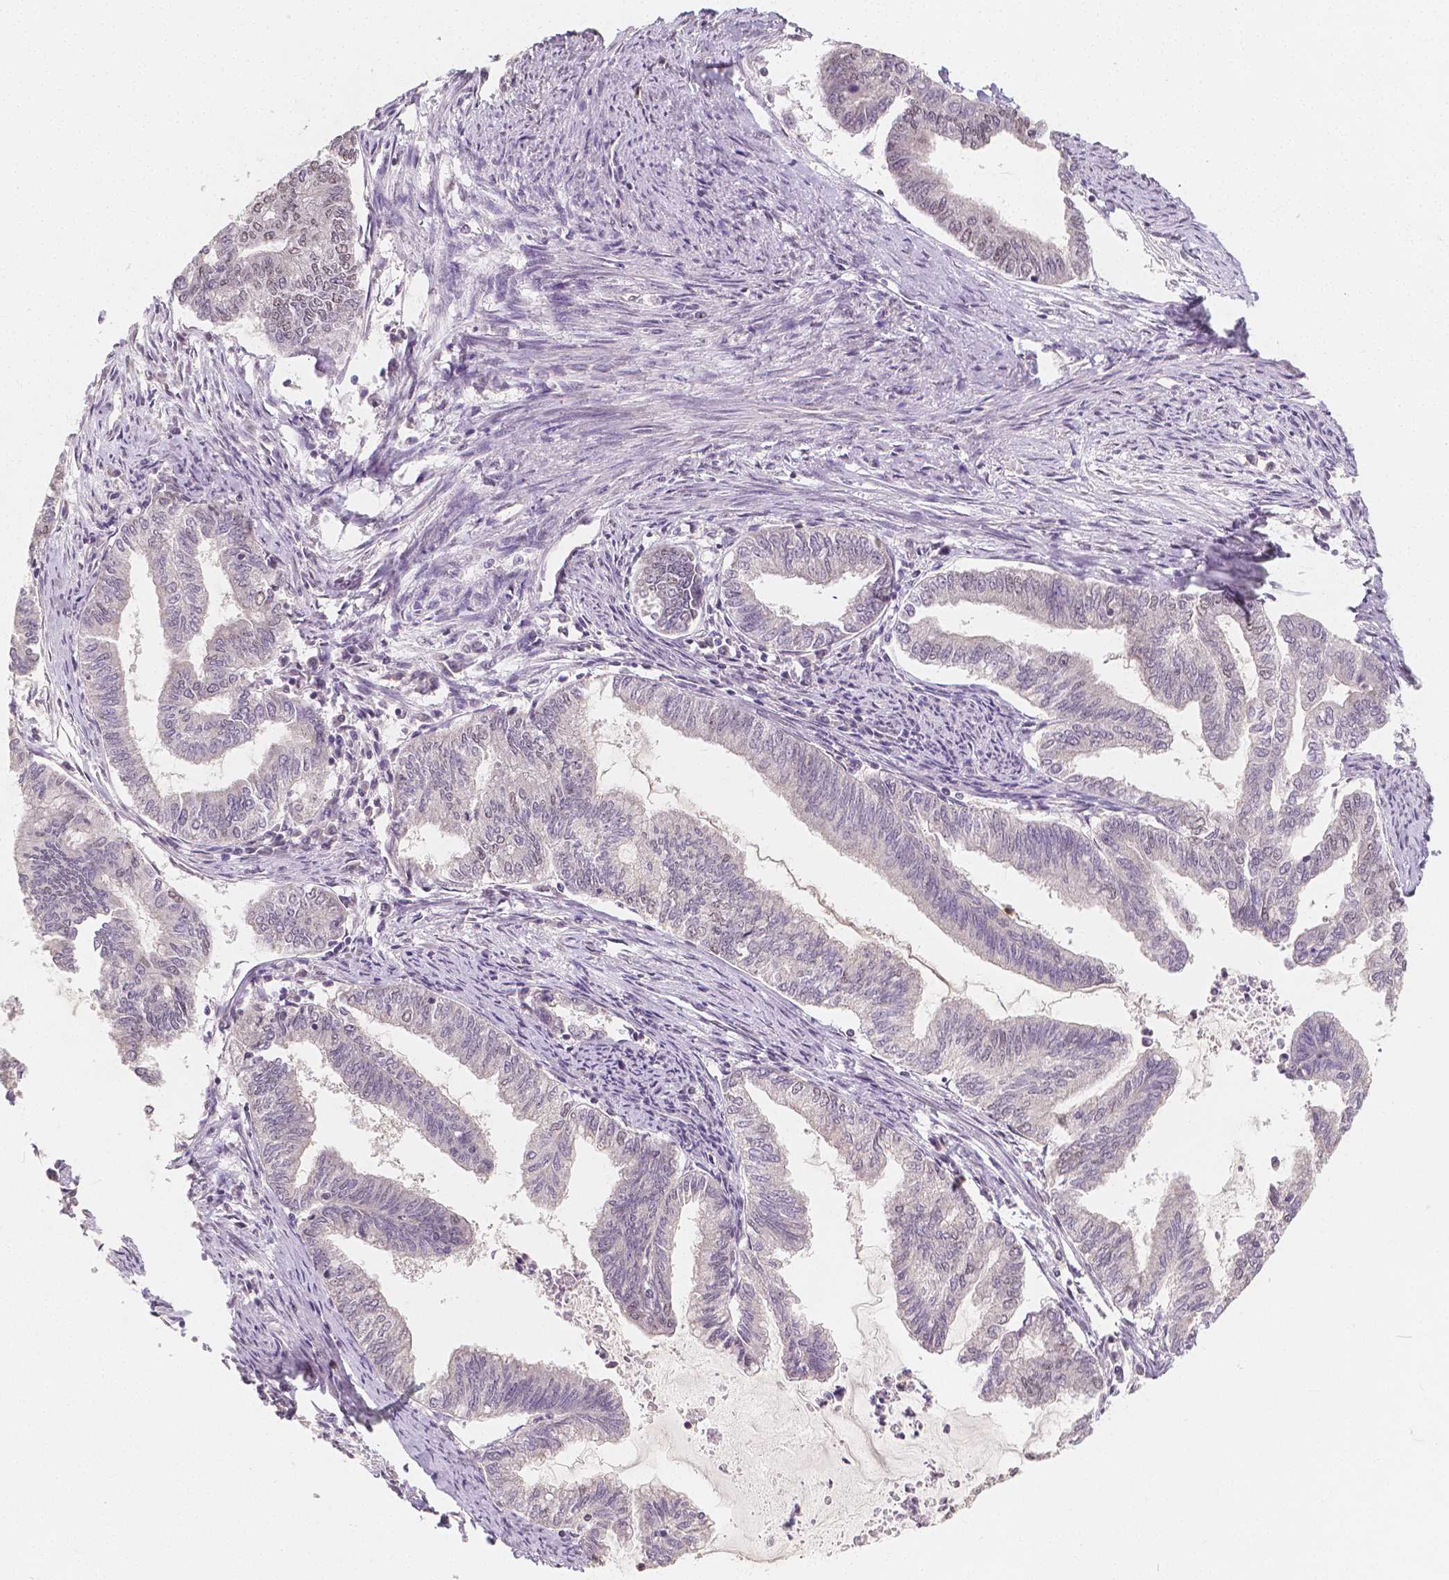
{"staining": {"intensity": "negative", "quantity": "none", "location": "none"}, "tissue": "endometrial cancer", "cell_type": "Tumor cells", "image_type": "cancer", "snomed": [{"axis": "morphology", "description": "Adenocarcinoma, NOS"}, {"axis": "topography", "description": "Endometrium"}], "caption": "Histopathology image shows no significant protein positivity in tumor cells of endometrial cancer.", "gene": "NOLC1", "patient": {"sex": "female", "age": 79}}